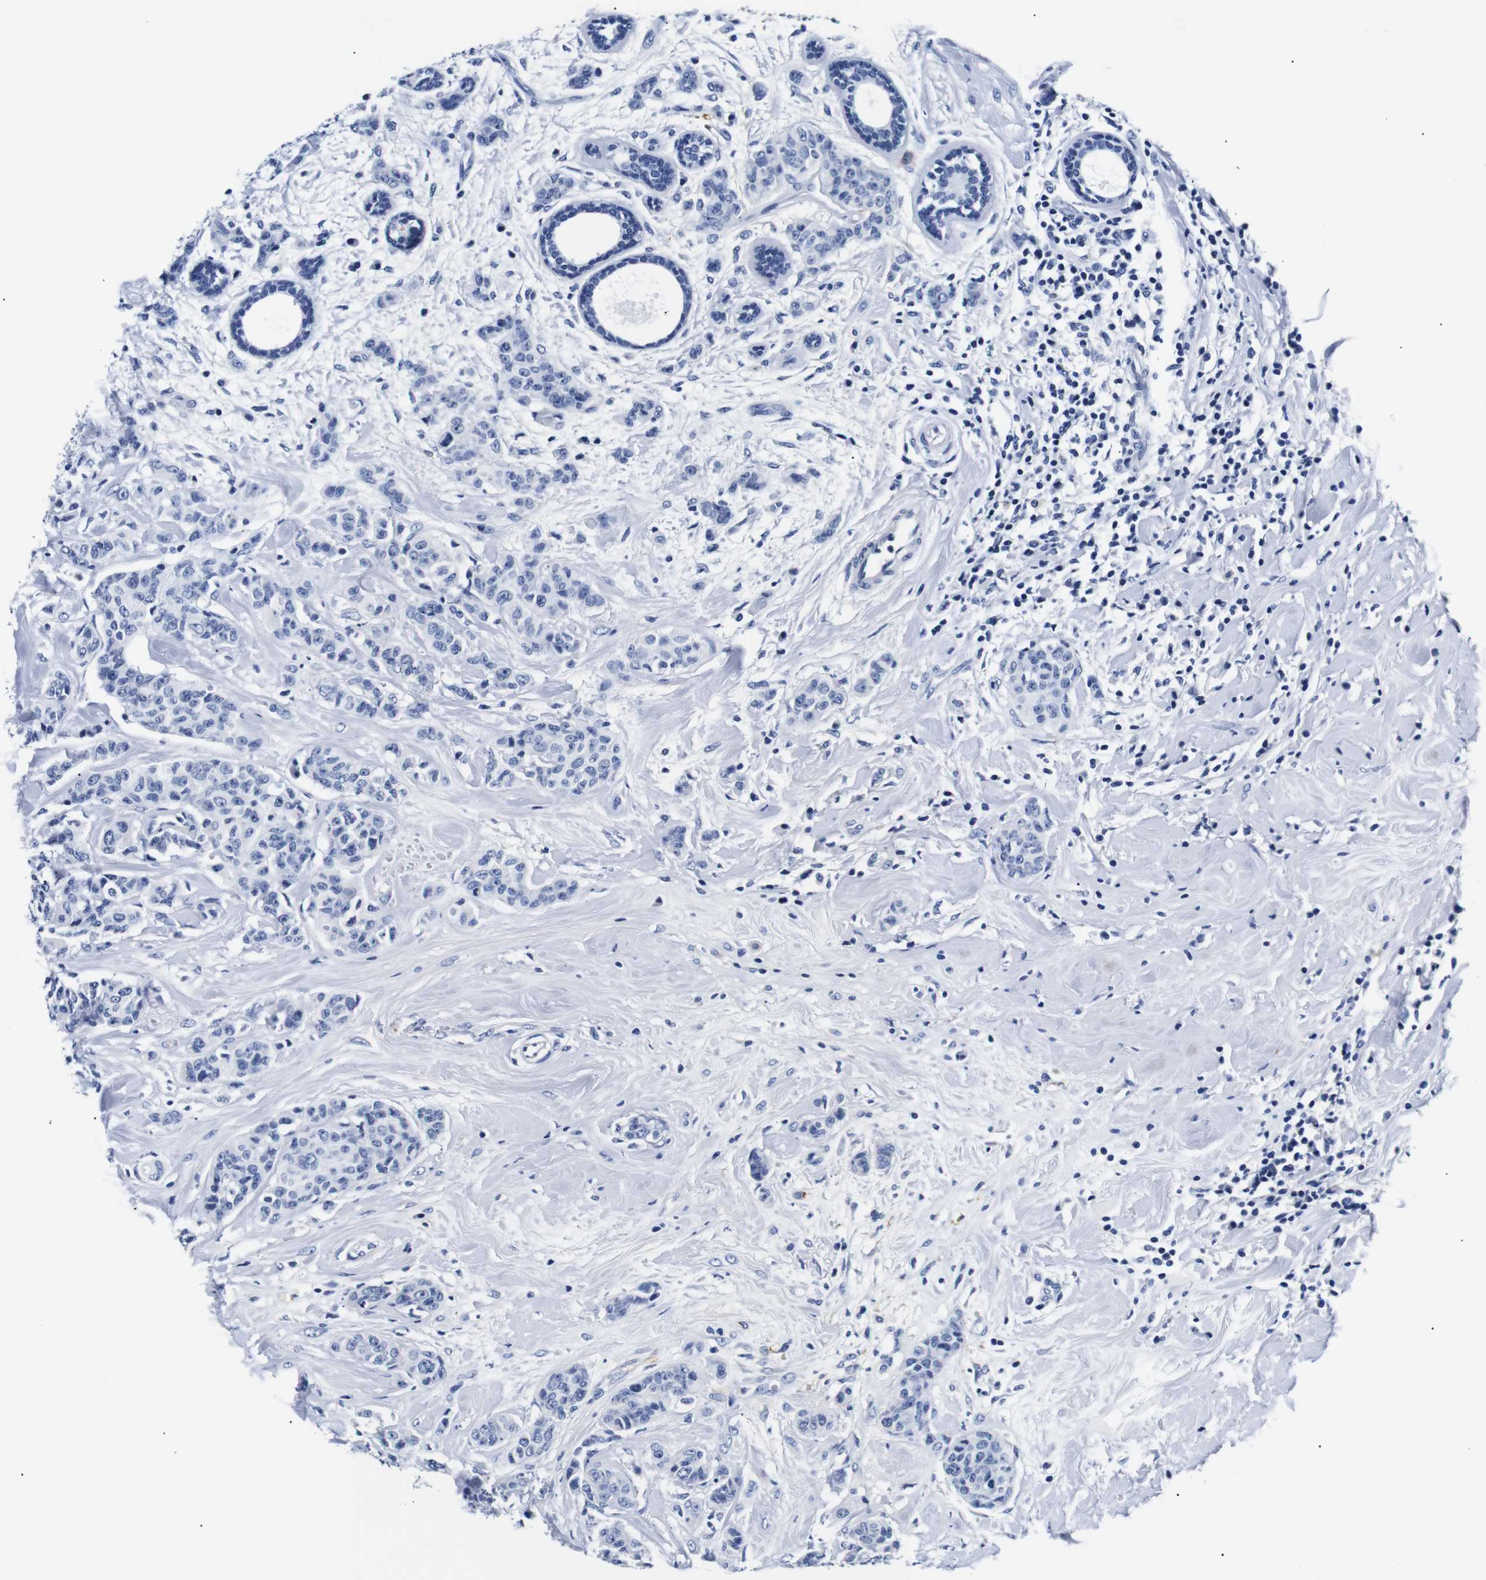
{"staining": {"intensity": "negative", "quantity": "none", "location": "none"}, "tissue": "breast cancer", "cell_type": "Tumor cells", "image_type": "cancer", "snomed": [{"axis": "morphology", "description": "Normal tissue, NOS"}, {"axis": "morphology", "description": "Duct carcinoma"}, {"axis": "topography", "description": "Breast"}], "caption": "Tumor cells are negative for protein expression in human breast cancer. (Stains: DAB IHC with hematoxylin counter stain, Microscopy: brightfield microscopy at high magnification).", "gene": "GAP43", "patient": {"sex": "female", "age": 40}}